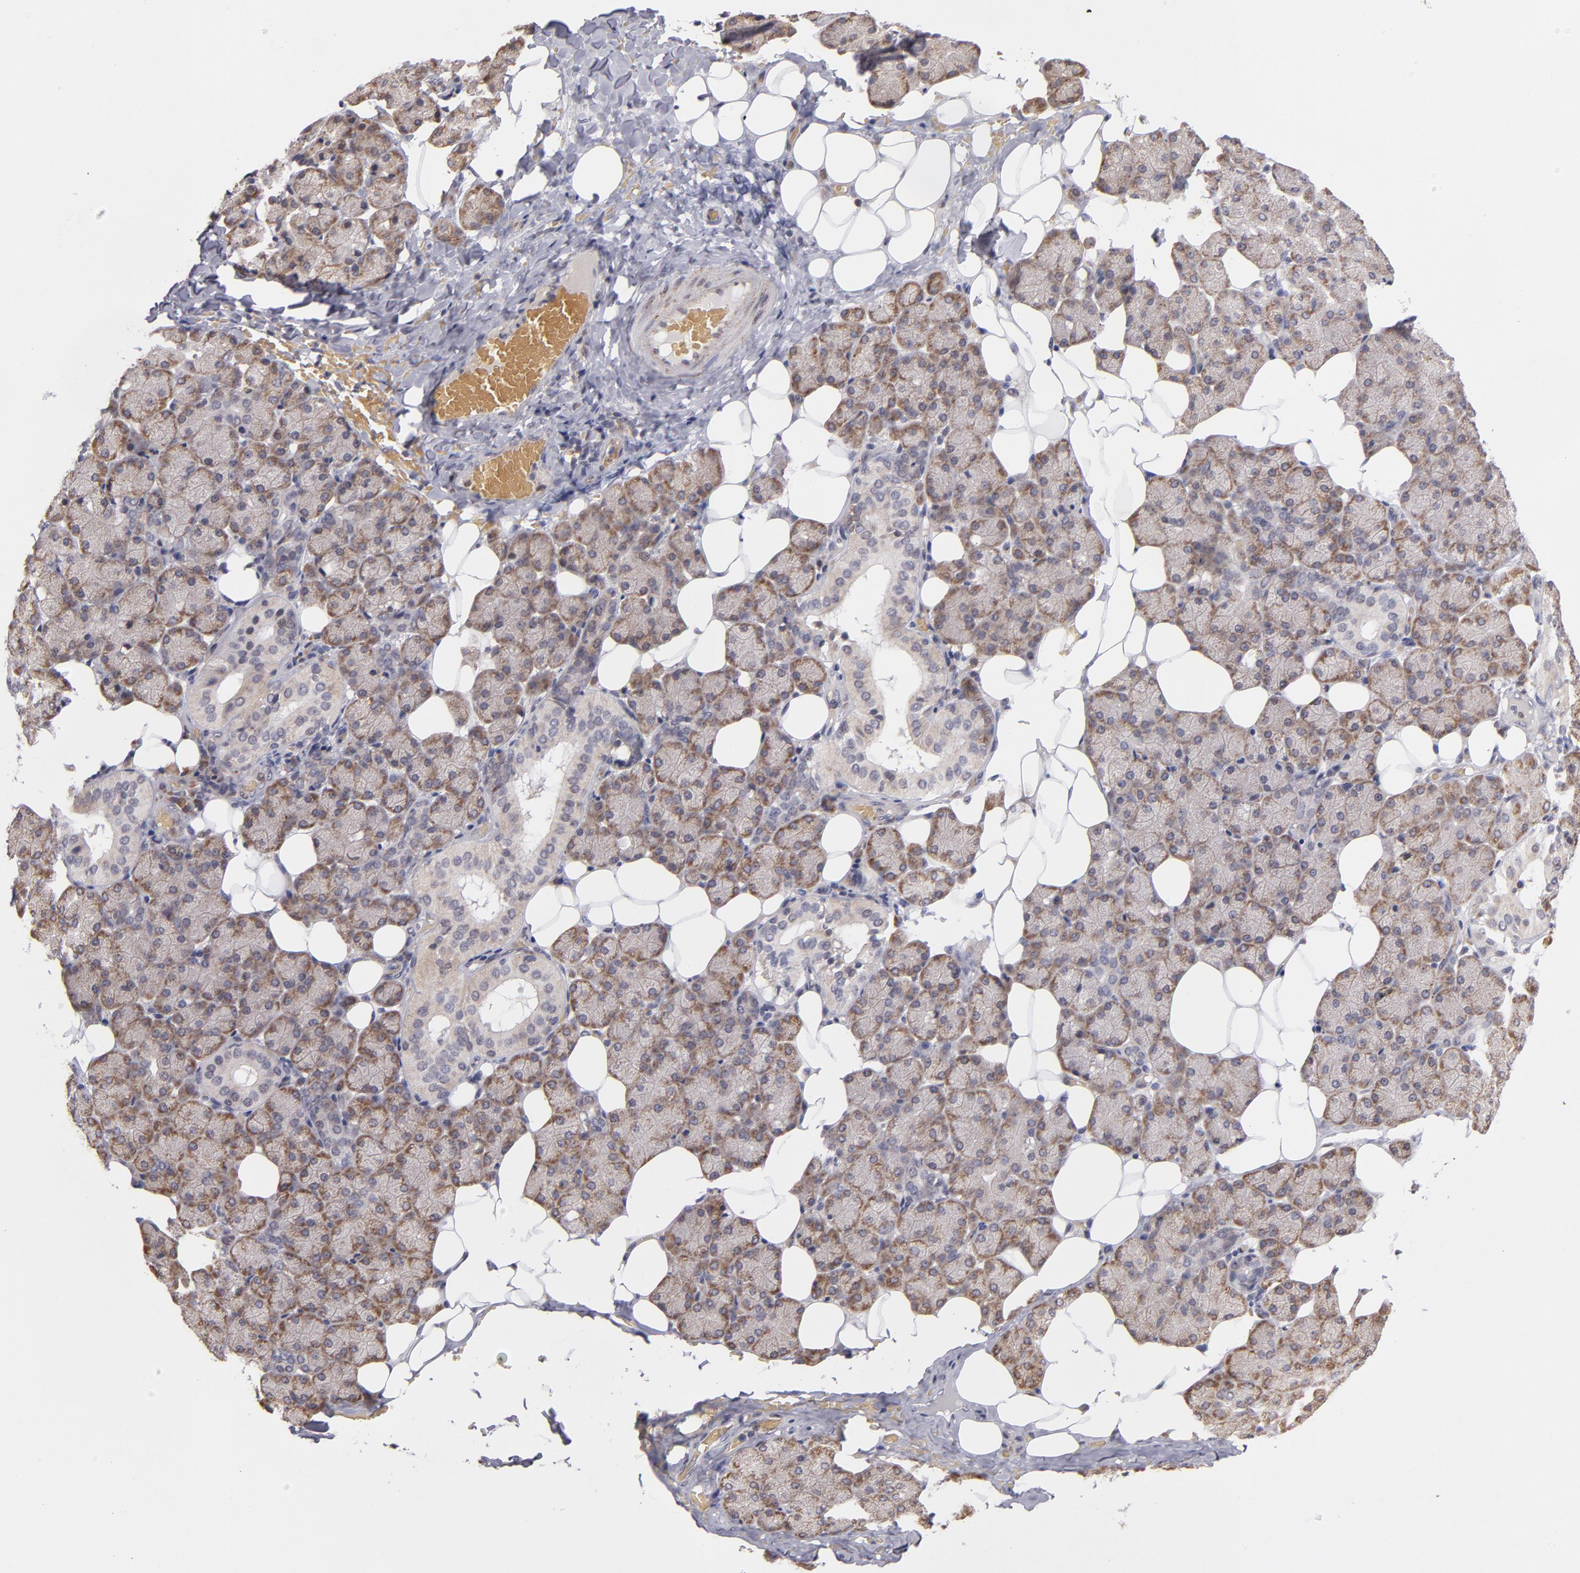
{"staining": {"intensity": "moderate", "quantity": ">75%", "location": "cytoplasmic/membranous"}, "tissue": "salivary gland", "cell_type": "Glandular cells", "image_type": "normal", "snomed": [{"axis": "morphology", "description": "Normal tissue, NOS"}, {"axis": "topography", "description": "Lymph node"}, {"axis": "topography", "description": "Salivary gland"}], "caption": "Protein expression analysis of benign salivary gland shows moderate cytoplasmic/membranous positivity in approximately >75% of glandular cells.", "gene": "CASP1", "patient": {"sex": "male", "age": 8}}